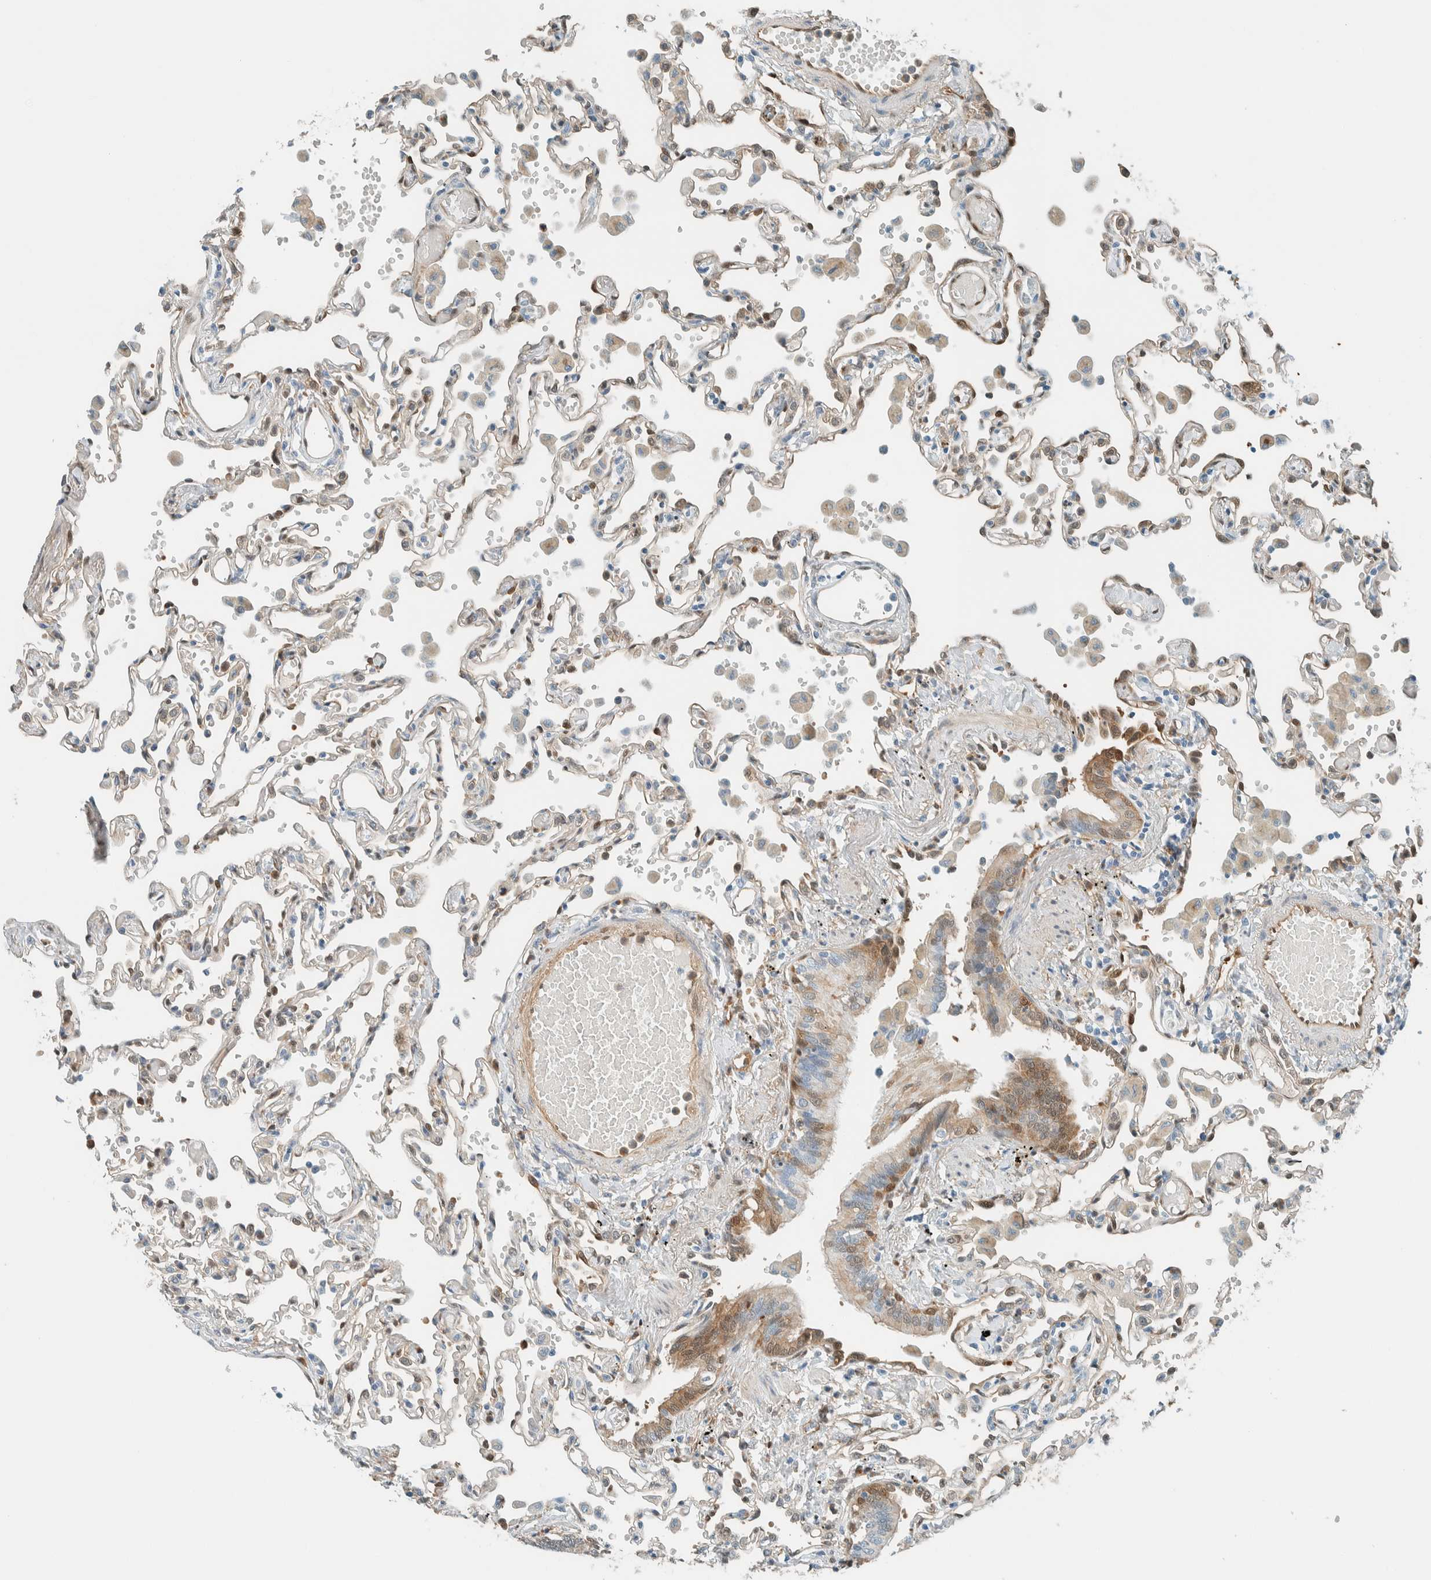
{"staining": {"intensity": "moderate", "quantity": "<25%", "location": "nuclear"}, "tissue": "lung", "cell_type": "Alveolar cells", "image_type": "normal", "snomed": [{"axis": "morphology", "description": "Normal tissue, NOS"}, {"axis": "topography", "description": "Bronchus"}, {"axis": "topography", "description": "Lung"}], "caption": "This micrograph shows unremarkable lung stained with immunohistochemistry to label a protein in brown. The nuclear of alveolar cells show moderate positivity for the protein. Nuclei are counter-stained blue.", "gene": "NXN", "patient": {"sex": "female", "age": 49}}